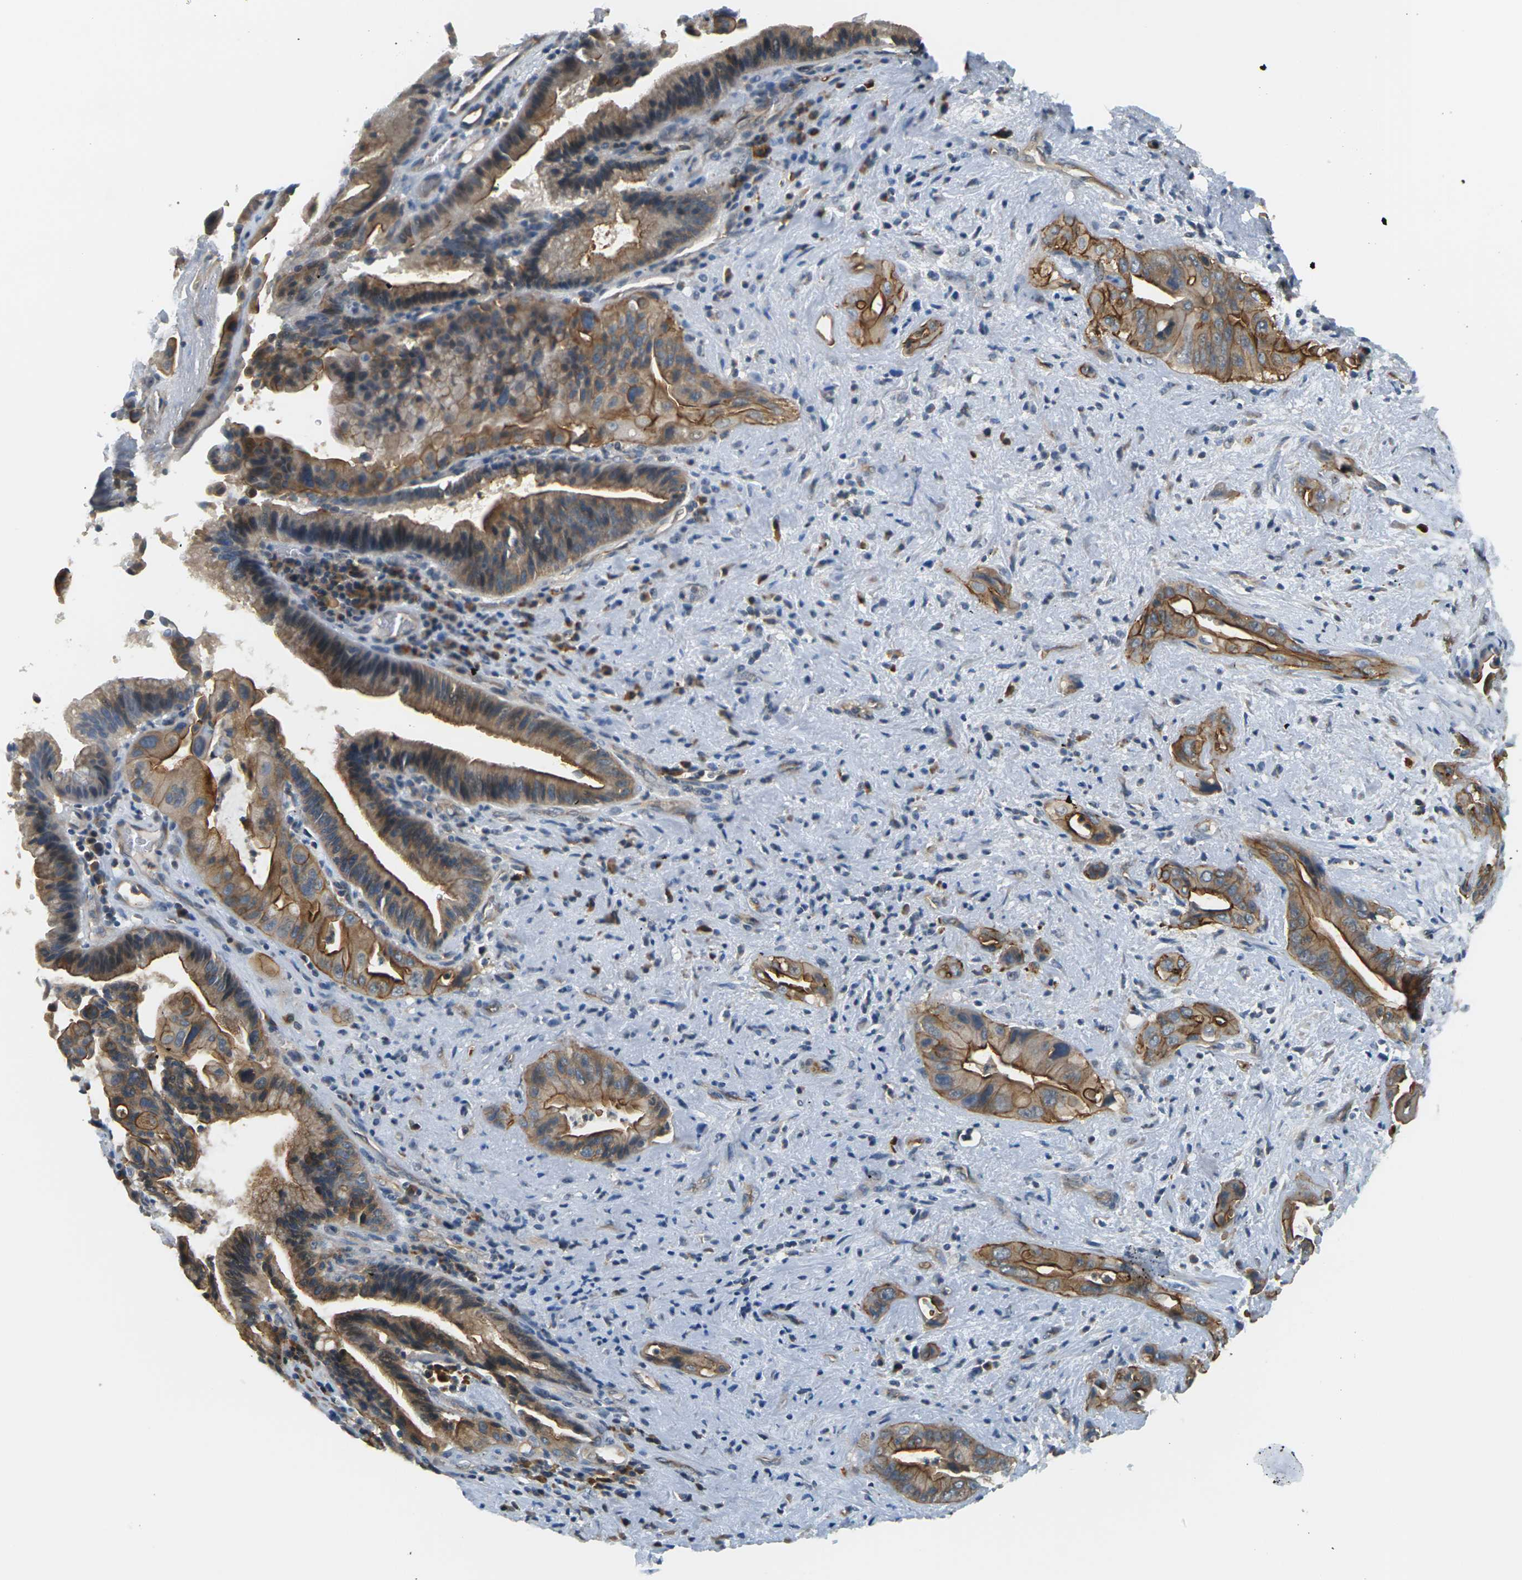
{"staining": {"intensity": "moderate", "quantity": ">75%", "location": "cytoplasmic/membranous"}, "tissue": "pancreatic cancer", "cell_type": "Tumor cells", "image_type": "cancer", "snomed": [{"axis": "morphology", "description": "Adenocarcinoma, NOS"}, {"axis": "topography", "description": "Pancreas"}], "caption": "Protein expression analysis of pancreatic cancer displays moderate cytoplasmic/membranous positivity in approximately >75% of tumor cells. The staining was performed using DAB (3,3'-diaminobenzidine), with brown indicating positive protein expression. Nuclei are stained blue with hematoxylin.", "gene": "SLC13A3", "patient": {"sex": "male", "age": 77}}